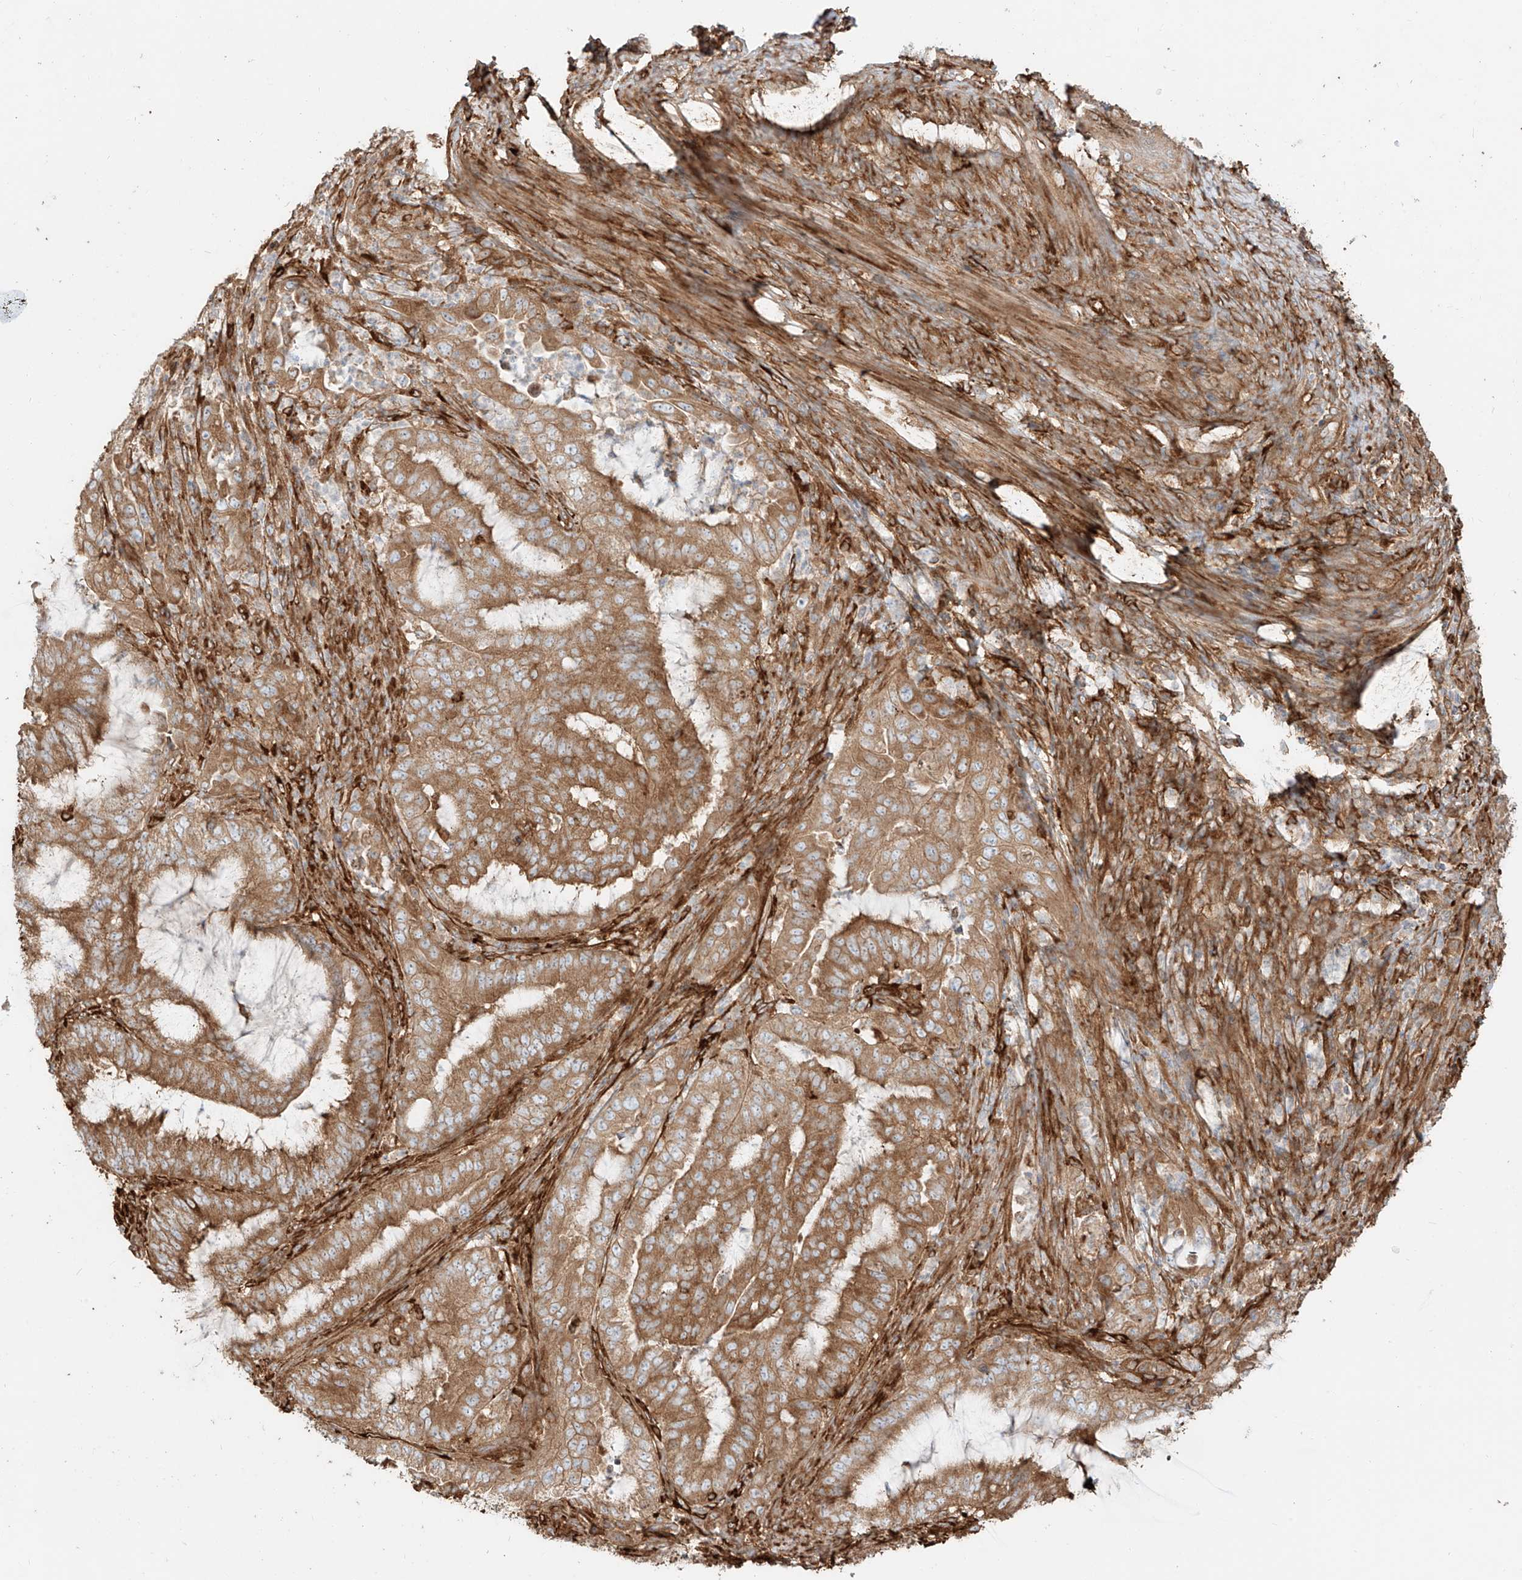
{"staining": {"intensity": "moderate", "quantity": ">75%", "location": "cytoplasmic/membranous"}, "tissue": "endometrial cancer", "cell_type": "Tumor cells", "image_type": "cancer", "snomed": [{"axis": "morphology", "description": "Adenocarcinoma, NOS"}, {"axis": "topography", "description": "Endometrium"}], "caption": "Brown immunohistochemical staining in endometrial cancer exhibits moderate cytoplasmic/membranous staining in approximately >75% of tumor cells.", "gene": "SNX9", "patient": {"sex": "female", "age": 51}}